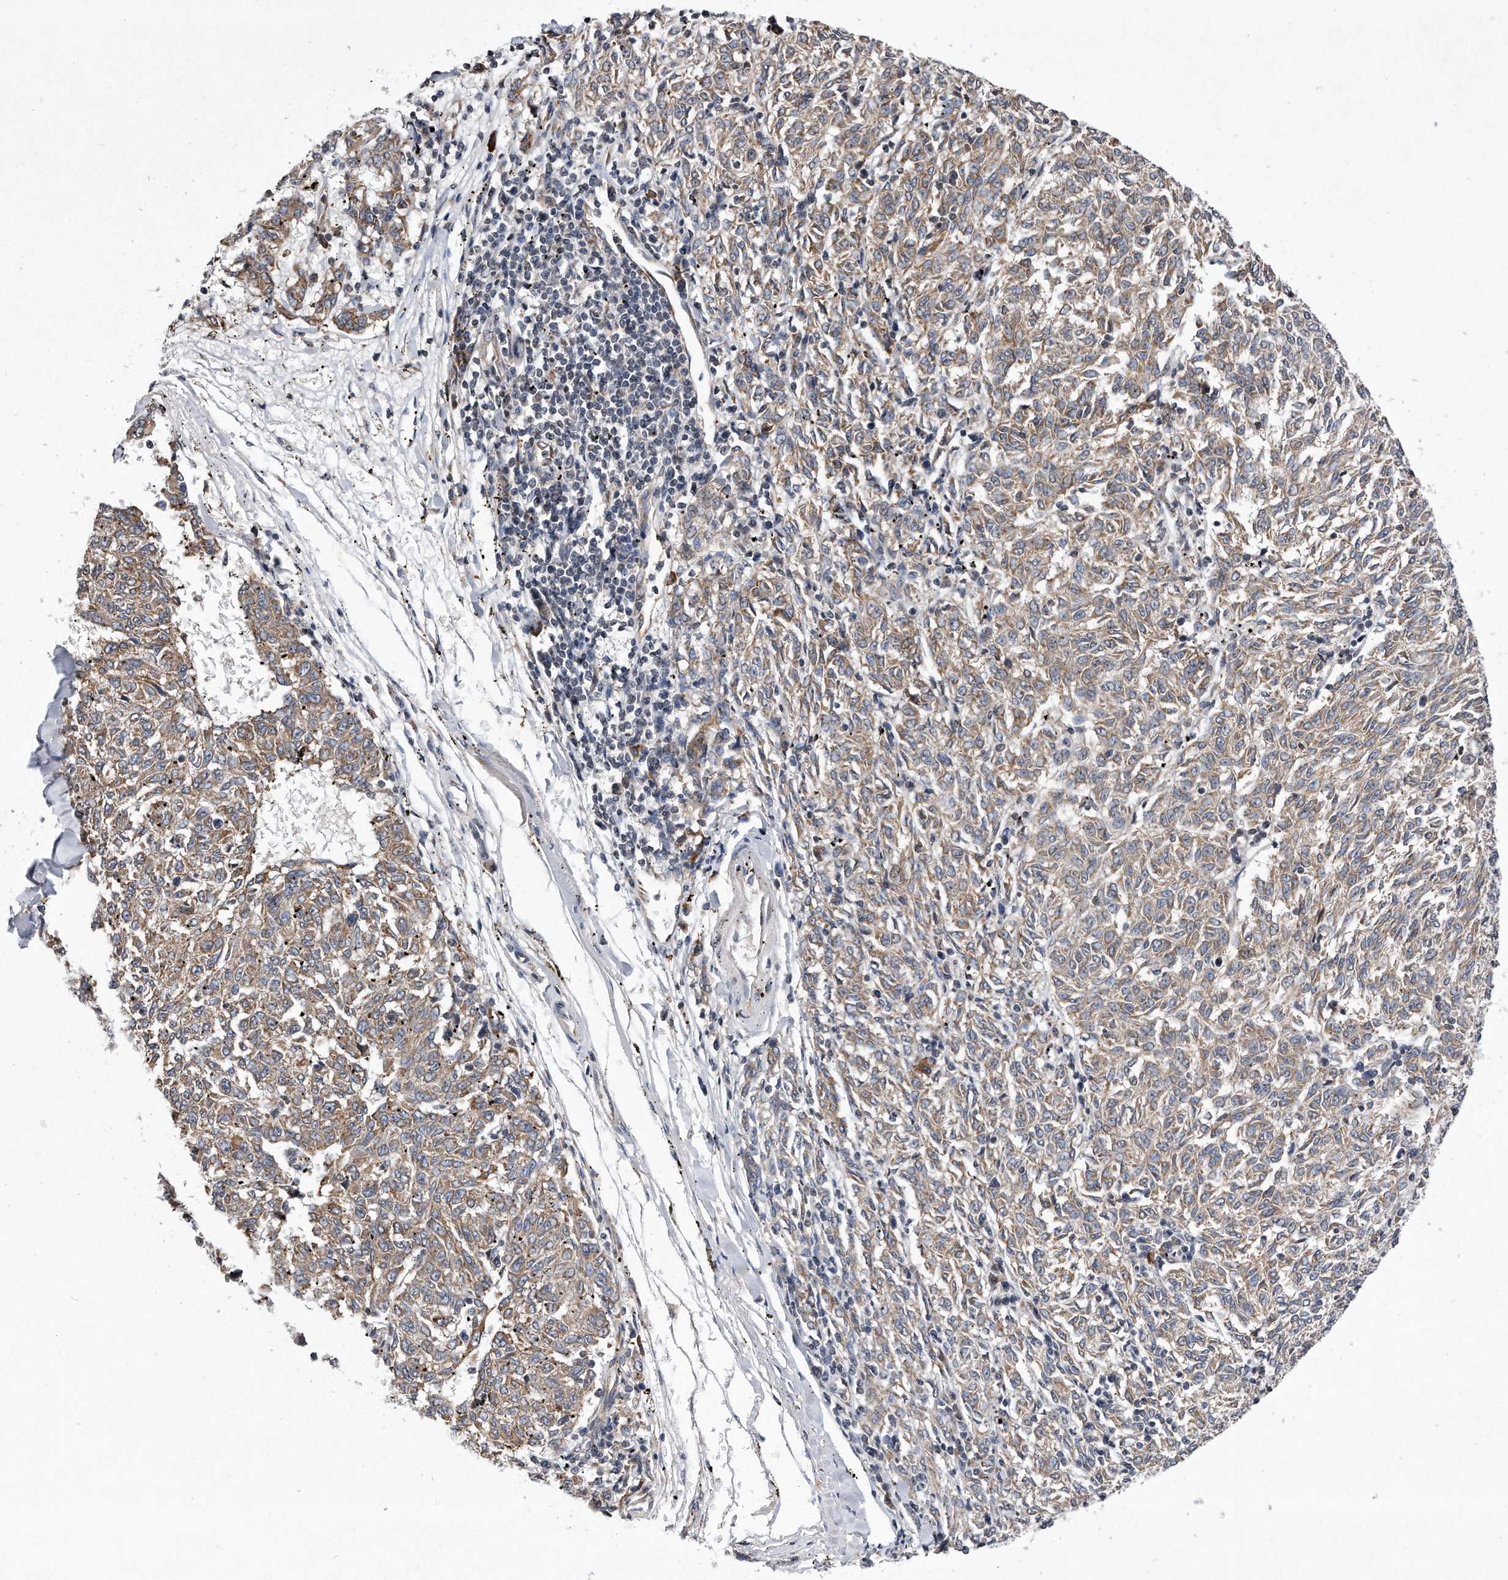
{"staining": {"intensity": "weak", "quantity": ">75%", "location": "cytoplasmic/membranous"}, "tissue": "melanoma", "cell_type": "Tumor cells", "image_type": "cancer", "snomed": [{"axis": "morphology", "description": "Malignant melanoma, NOS"}, {"axis": "topography", "description": "Skin"}], "caption": "DAB immunohistochemical staining of malignant melanoma shows weak cytoplasmic/membranous protein positivity in about >75% of tumor cells.", "gene": "DAB1", "patient": {"sex": "female", "age": 72}}